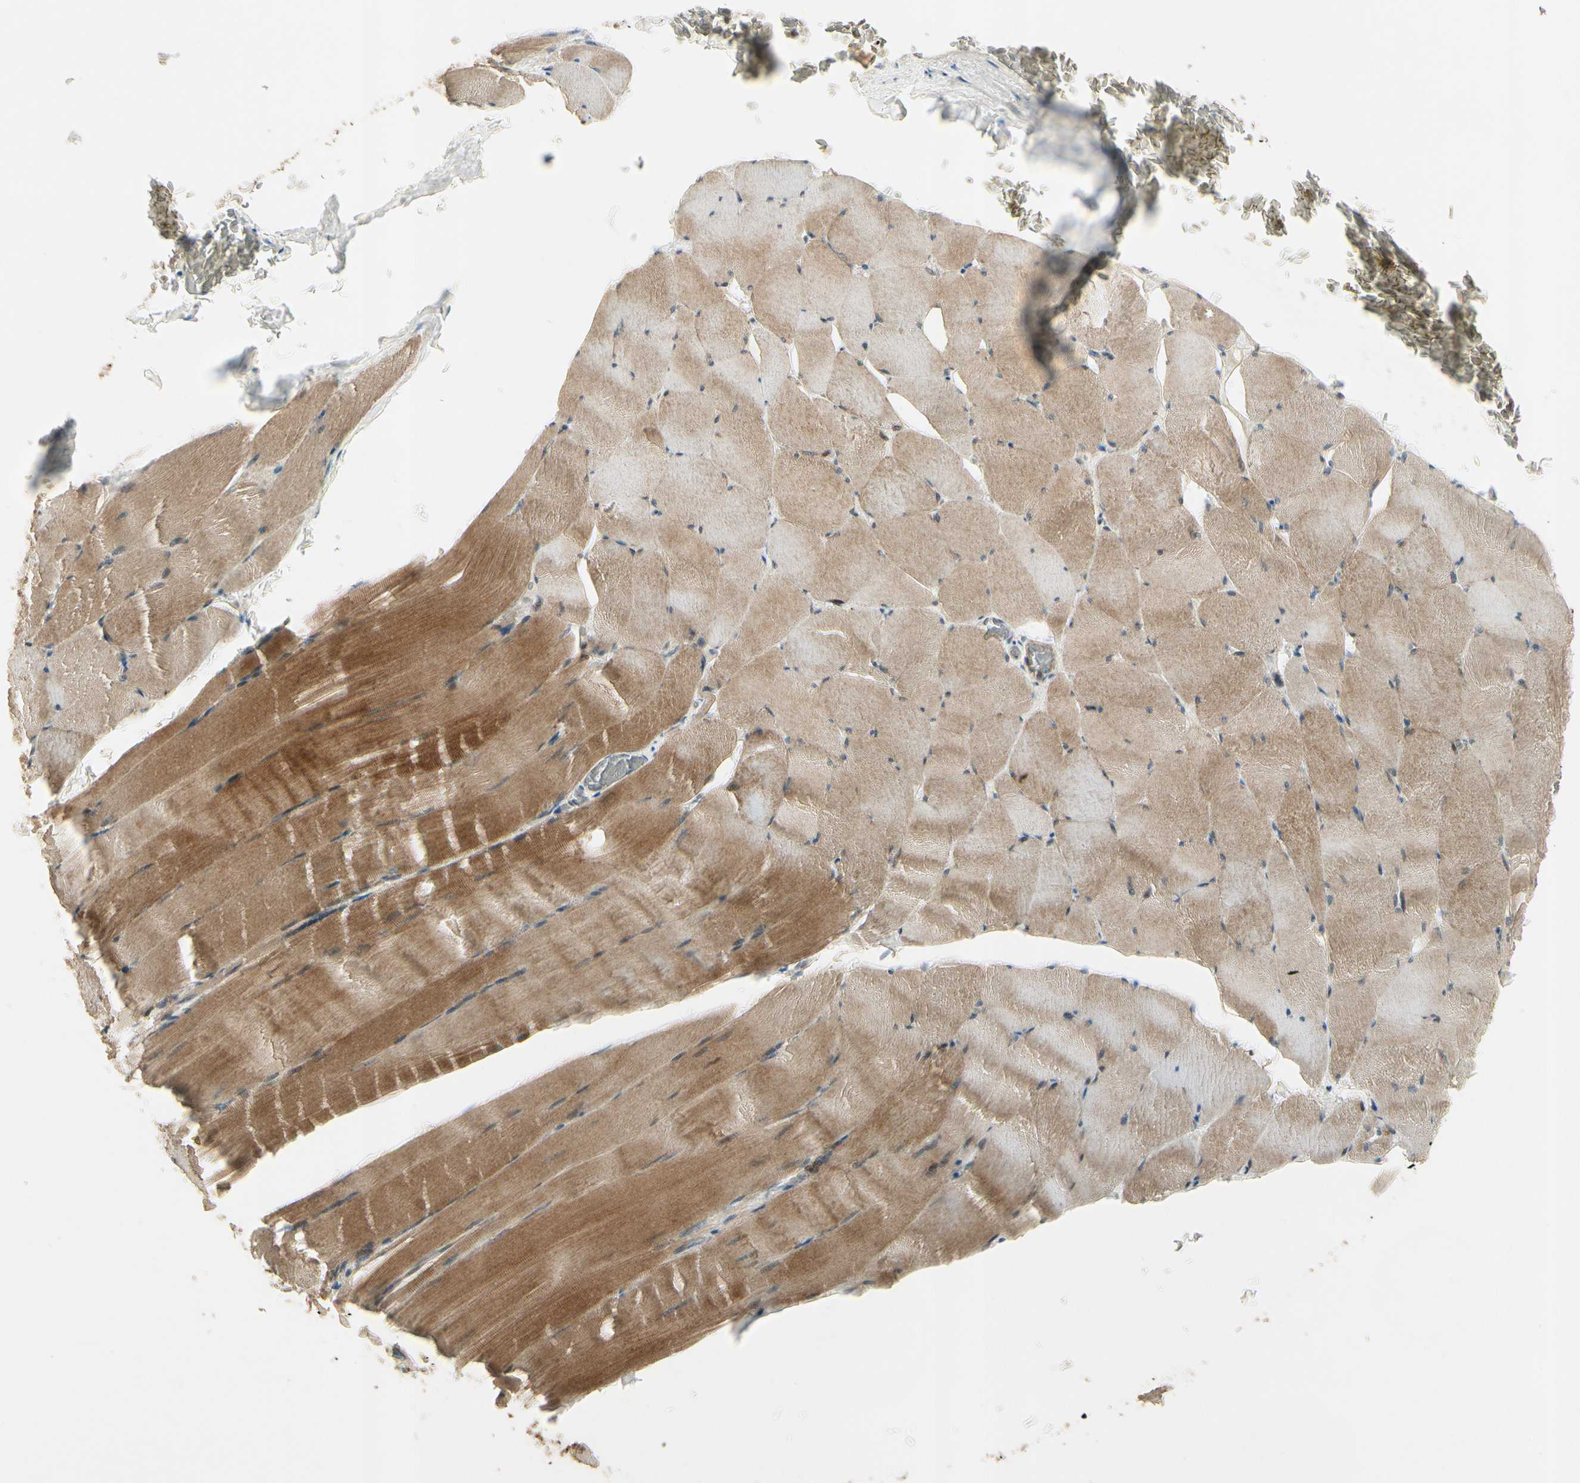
{"staining": {"intensity": "moderate", "quantity": ">75%", "location": "cytoplasmic/membranous"}, "tissue": "skeletal muscle", "cell_type": "Myocytes", "image_type": "normal", "snomed": [{"axis": "morphology", "description": "Normal tissue, NOS"}, {"axis": "topography", "description": "Skeletal muscle"}], "caption": "A brown stain highlights moderate cytoplasmic/membranous positivity of a protein in myocytes of normal human skeletal muscle. Immunohistochemistry stains the protein of interest in brown and the nuclei are stained blue.", "gene": "PPP3CB", "patient": {"sex": "male", "age": 62}}